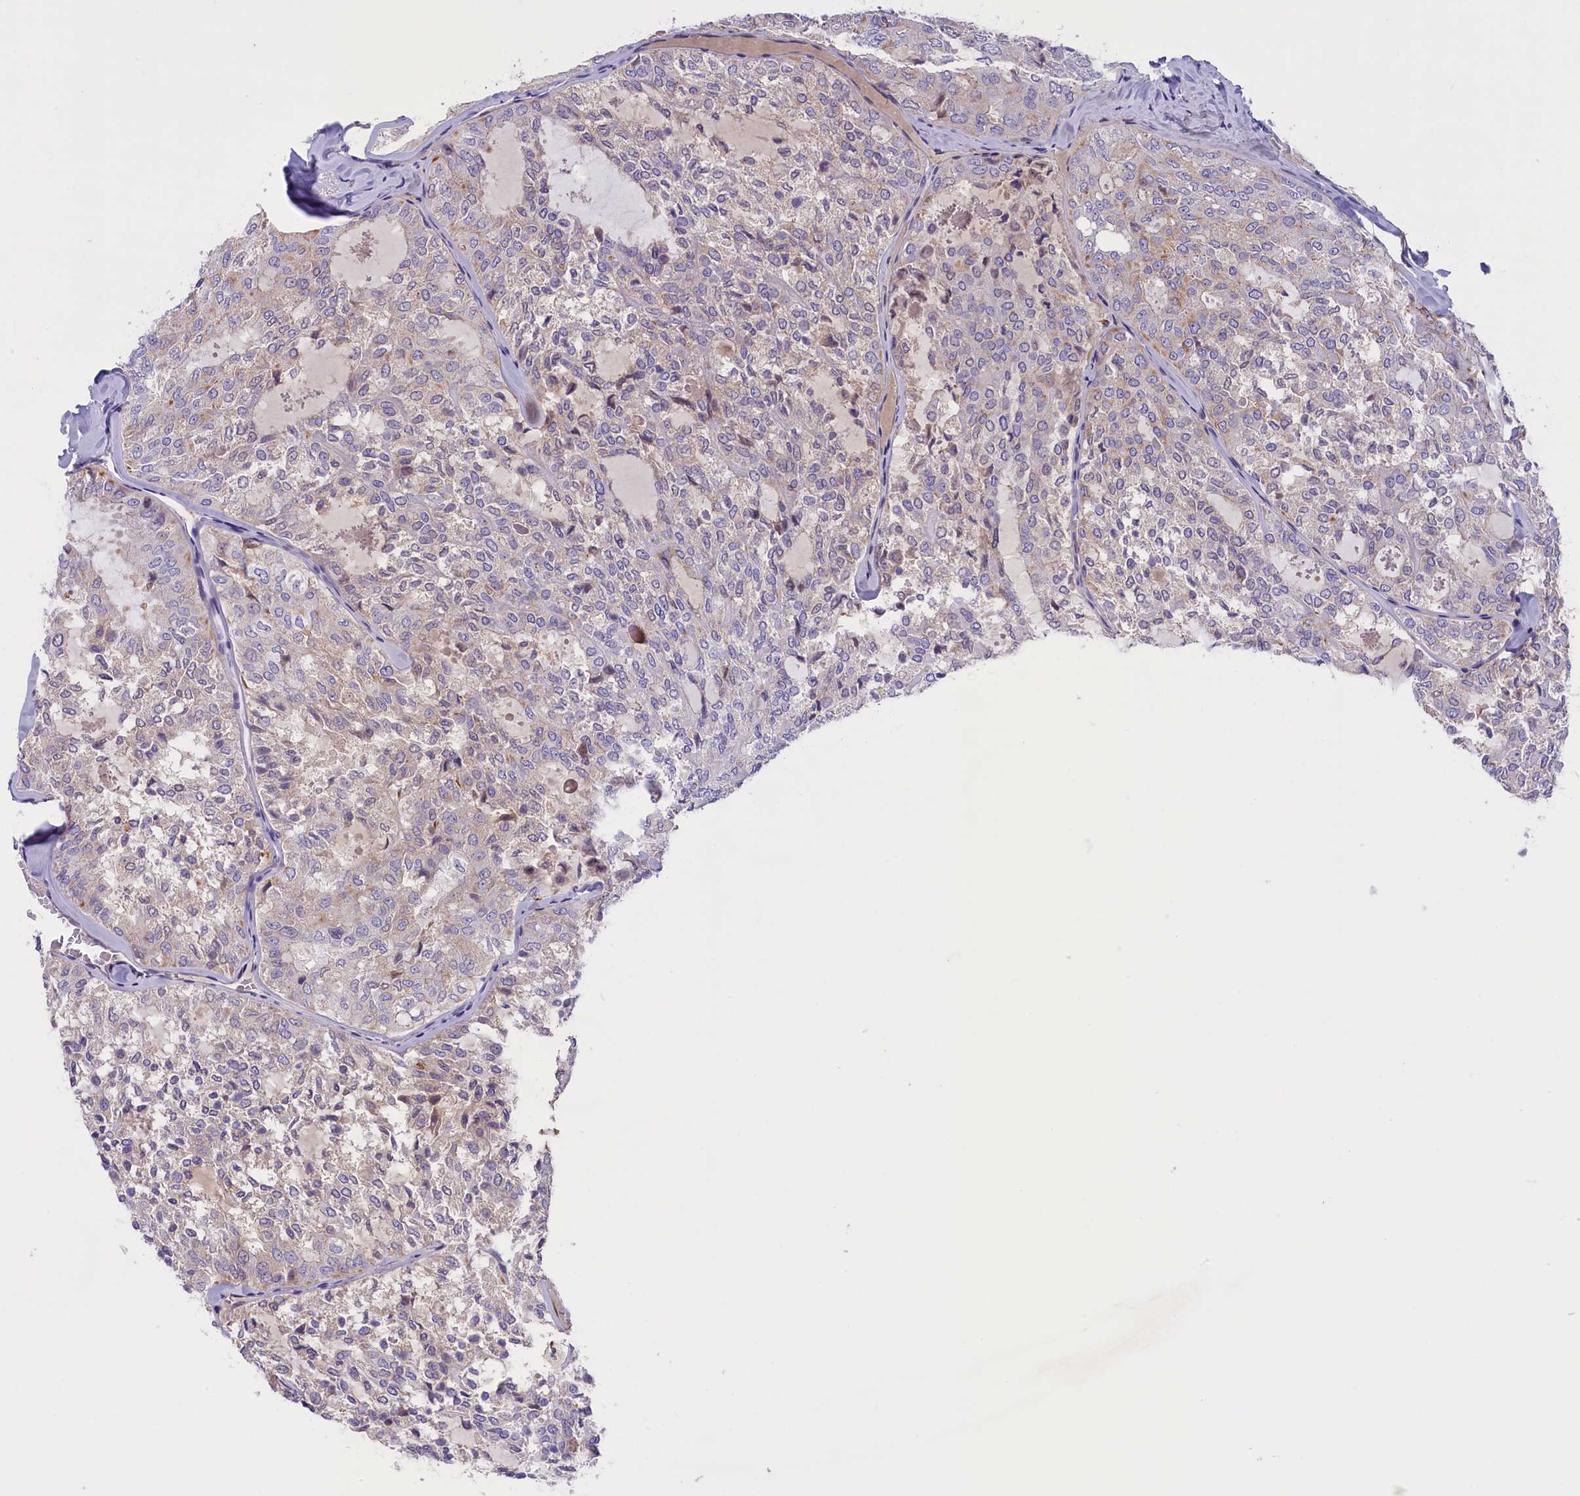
{"staining": {"intensity": "weak", "quantity": "<25%", "location": "cytoplasmic/membranous"}, "tissue": "thyroid cancer", "cell_type": "Tumor cells", "image_type": "cancer", "snomed": [{"axis": "morphology", "description": "Follicular adenoma carcinoma, NOS"}, {"axis": "topography", "description": "Thyroid gland"}], "caption": "A high-resolution image shows immunohistochemistry staining of thyroid cancer (follicular adenoma carcinoma), which reveals no significant positivity in tumor cells. (DAB IHC with hematoxylin counter stain).", "gene": "CCDC32", "patient": {"sex": "male", "age": 75}}